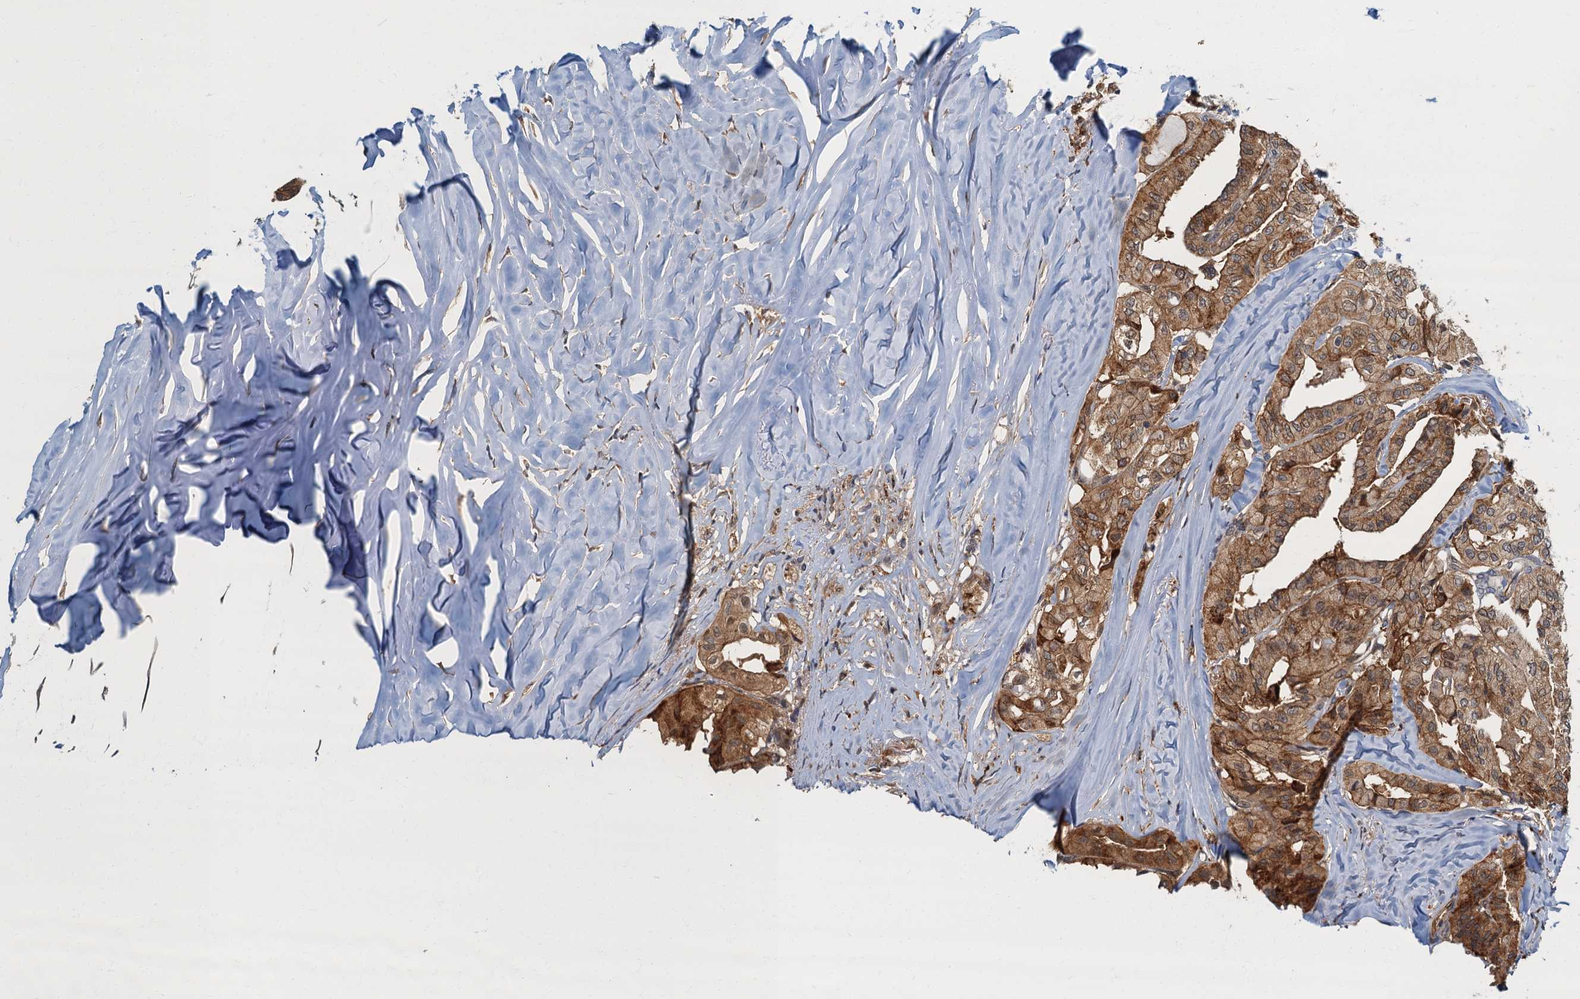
{"staining": {"intensity": "moderate", "quantity": ">75%", "location": "cytoplasmic/membranous"}, "tissue": "thyroid cancer", "cell_type": "Tumor cells", "image_type": "cancer", "snomed": [{"axis": "morphology", "description": "Papillary adenocarcinoma, NOS"}, {"axis": "topography", "description": "Thyroid gland"}], "caption": "Thyroid cancer tissue exhibits moderate cytoplasmic/membranous expression in approximately >75% of tumor cells", "gene": "TBCK", "patient": {"sex": "female", "age": 59}}